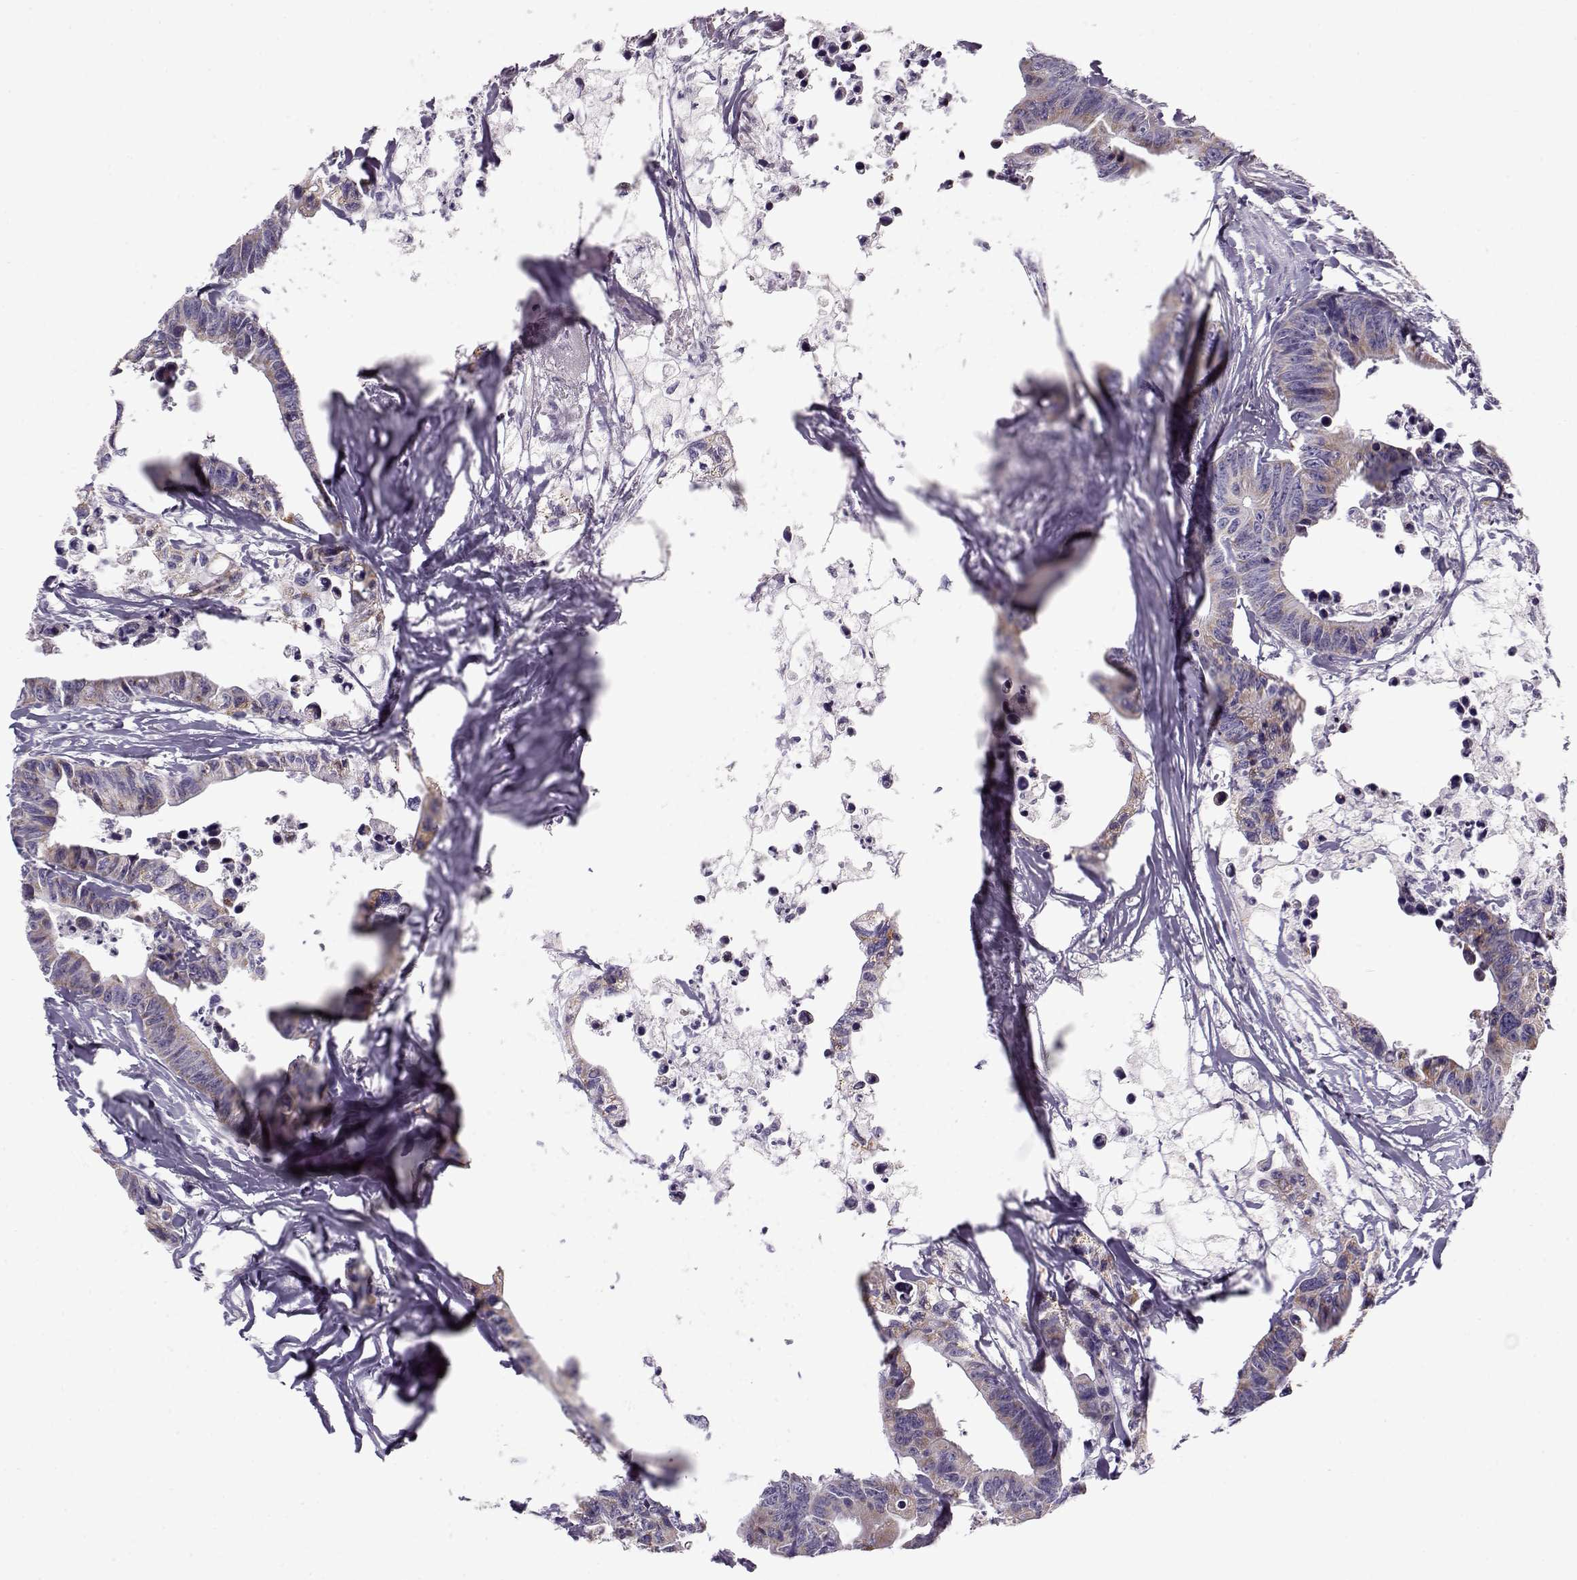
{"staining": {"intensity": "negative", "quantity": "none", "location": "none"}, "tissue": "colorectal cancer", "cell_type": "Tumor cells", "image_type": "cancer", "snomed": [{"axis": "morphology", "description": "Adenocarcinoma, NOS"}, {"axis": "topography", "description": "Colon"}], "caption": "Immunohistochemistry of human colorectal cancer reveals no positivity in tumor cells.", "gene": "KLF17", "patient": {"sex": "female", "age": 87}}